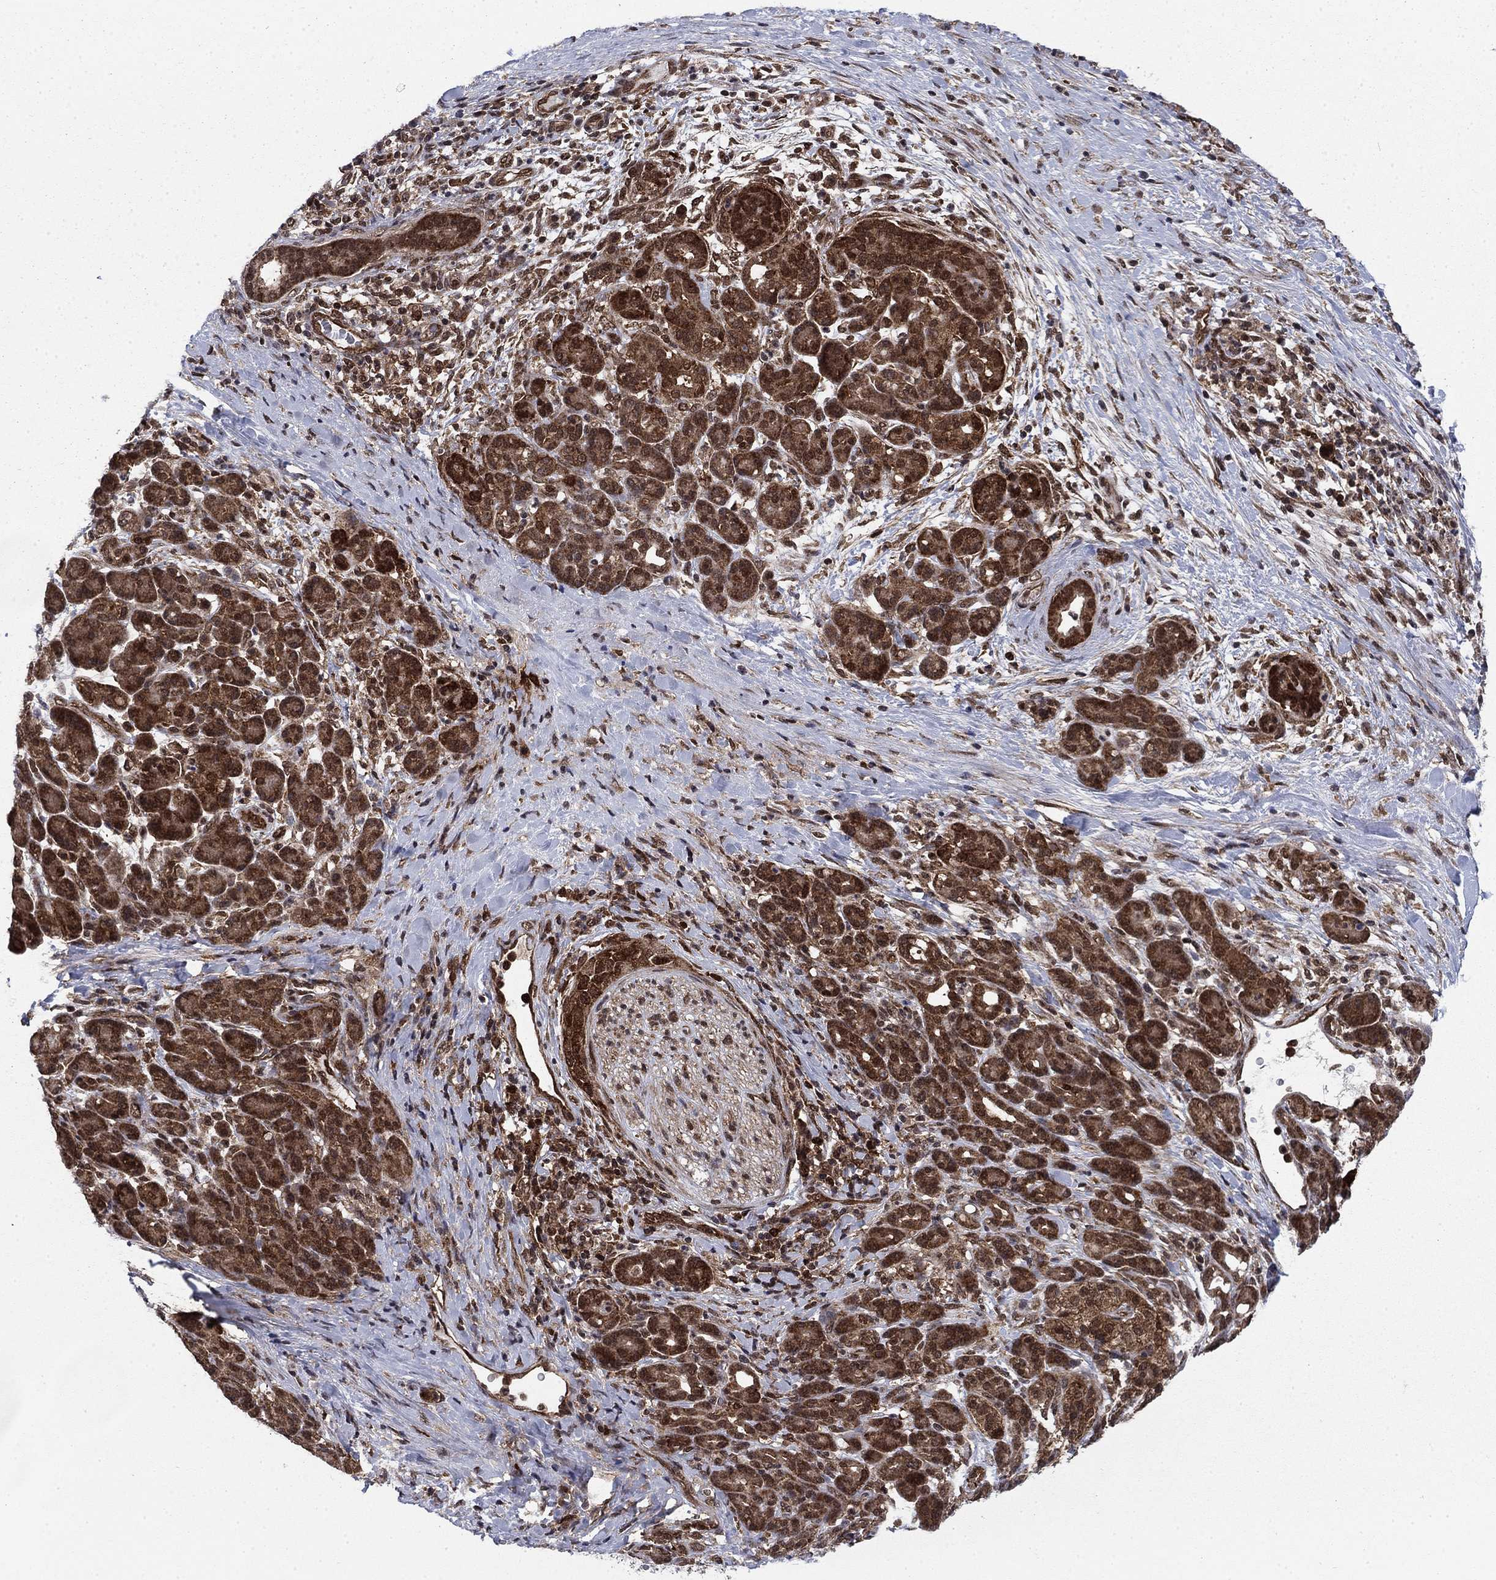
{"staining": {"intensity": "strong", "quantity": ">75%", "location": "cytoplasmic/membranous"}, "tissue": "pancreatic cancer", "cell_type": "Tumor cells", "image_type": "cancer", "snomed": [{"axis": "morphology", "description": "Adenocarcinoma, NOS"}, {"axis": "topography", "description": "Pancreas"}], "caption": "DAB (3,3'-diaminobenzidine) immunohistochemical staining of human pancreatic adenocarcinoma demonstrates strong cytoplasmic/membranous protein positivity in about >75% of tumor cells. (IHC, brightfield microscopy, high magnification).", "gene": "DNAJA1", "patient": {"sex": "male", "age": 44}}